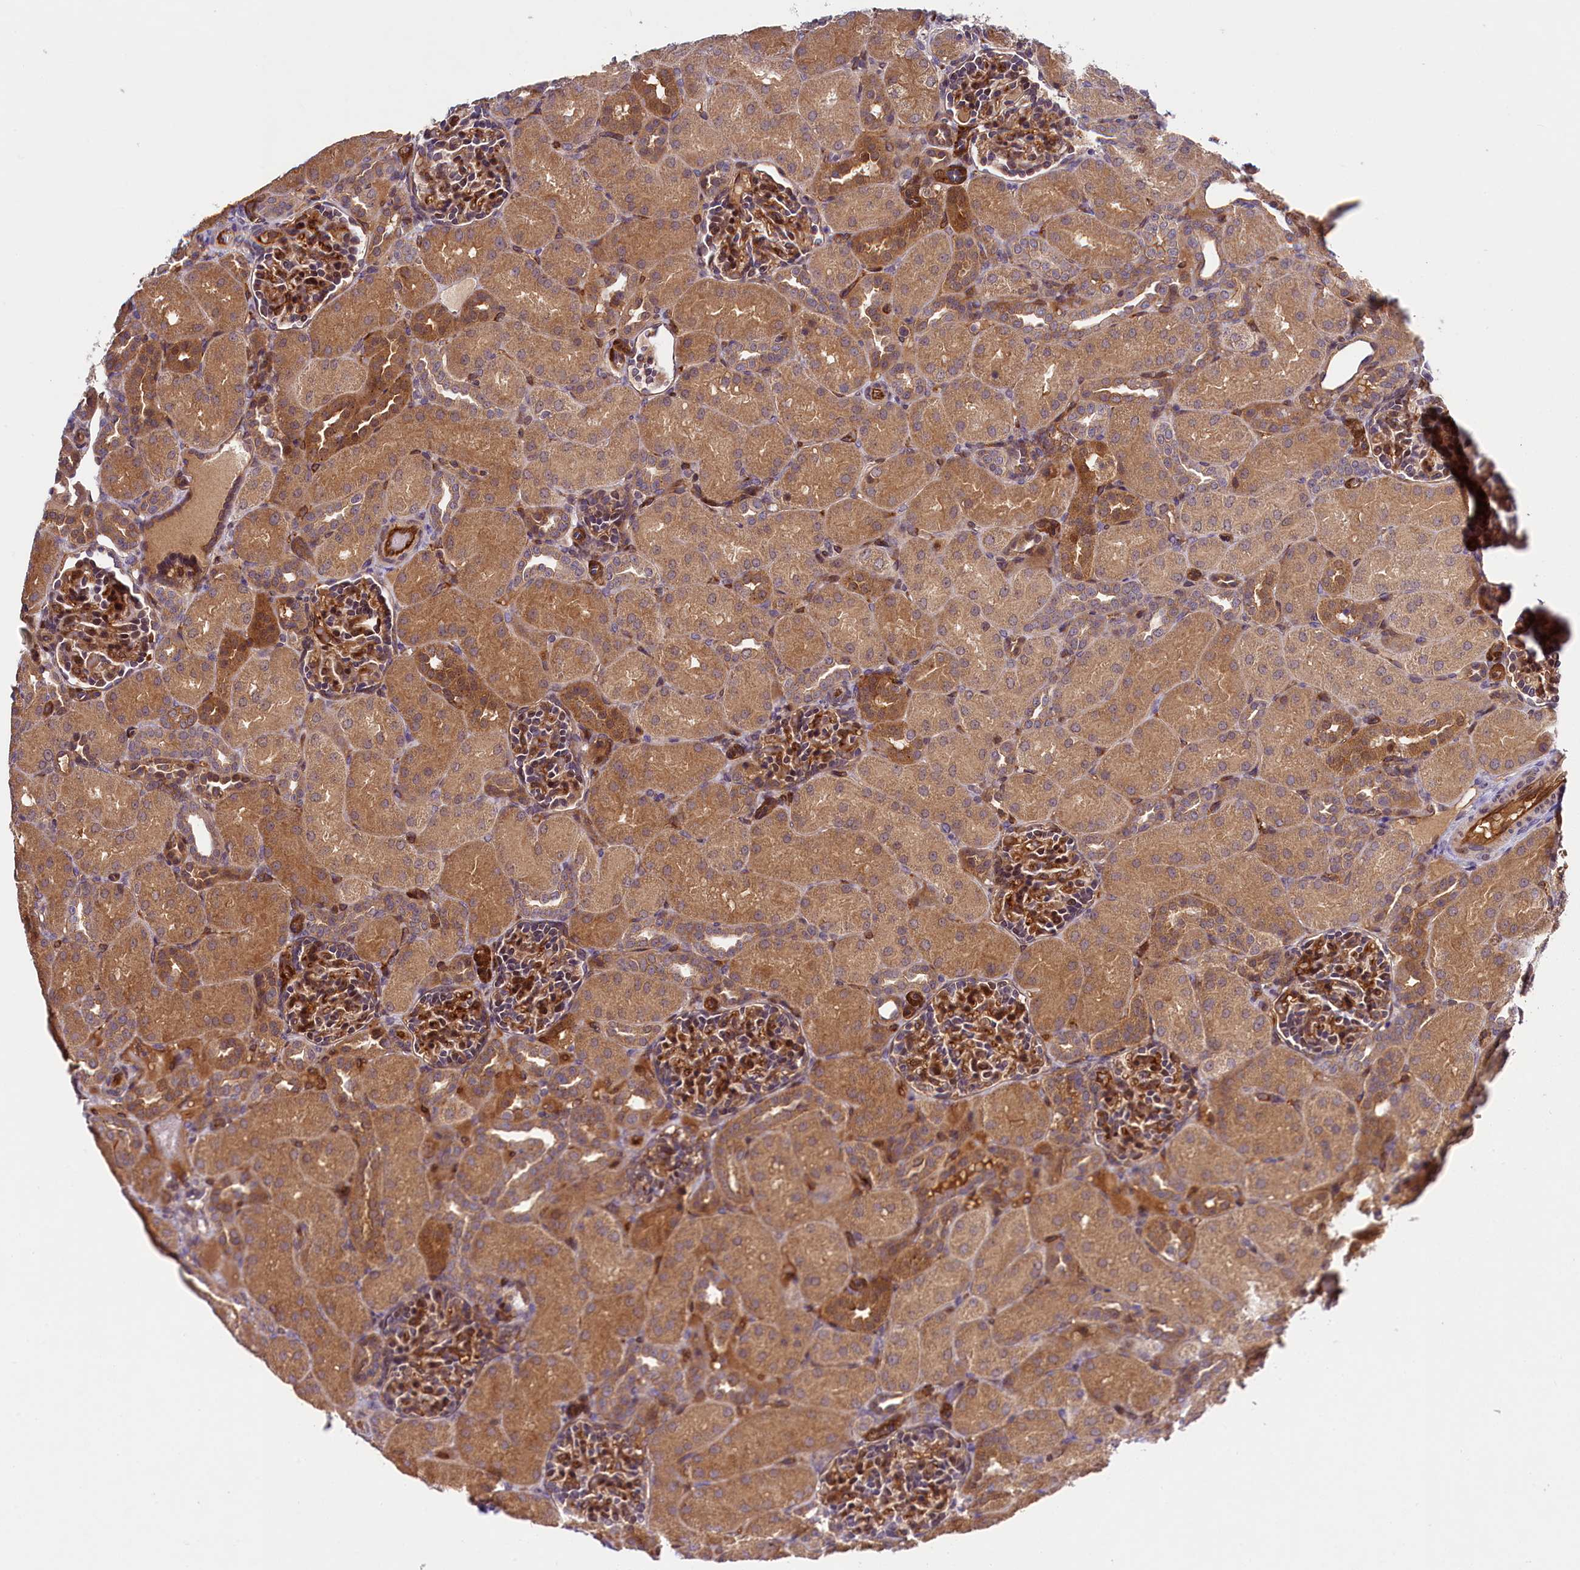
{"staining": {"intensity": "moderate", "quantity": ">75%", "location": "cytoplasmic/membranous,nuclear"}, "tissue": "kidney", "cell_type": "Cells in glomeruli", "image_type": "normal", "snomed": [{"axis": "morphology", "description": "Normal tissue, NOS"}, {"axis": "topography", "description": "Kidney"}], "caption": "Protein expression by immunohistochemistry exhibits moderate cytoplasmic/membranous,nuclear expression in about >75% of cells in glomeruli in normal kidney.", "gene": "SNRK", "patient": {"sex": "male", "age": 1}}